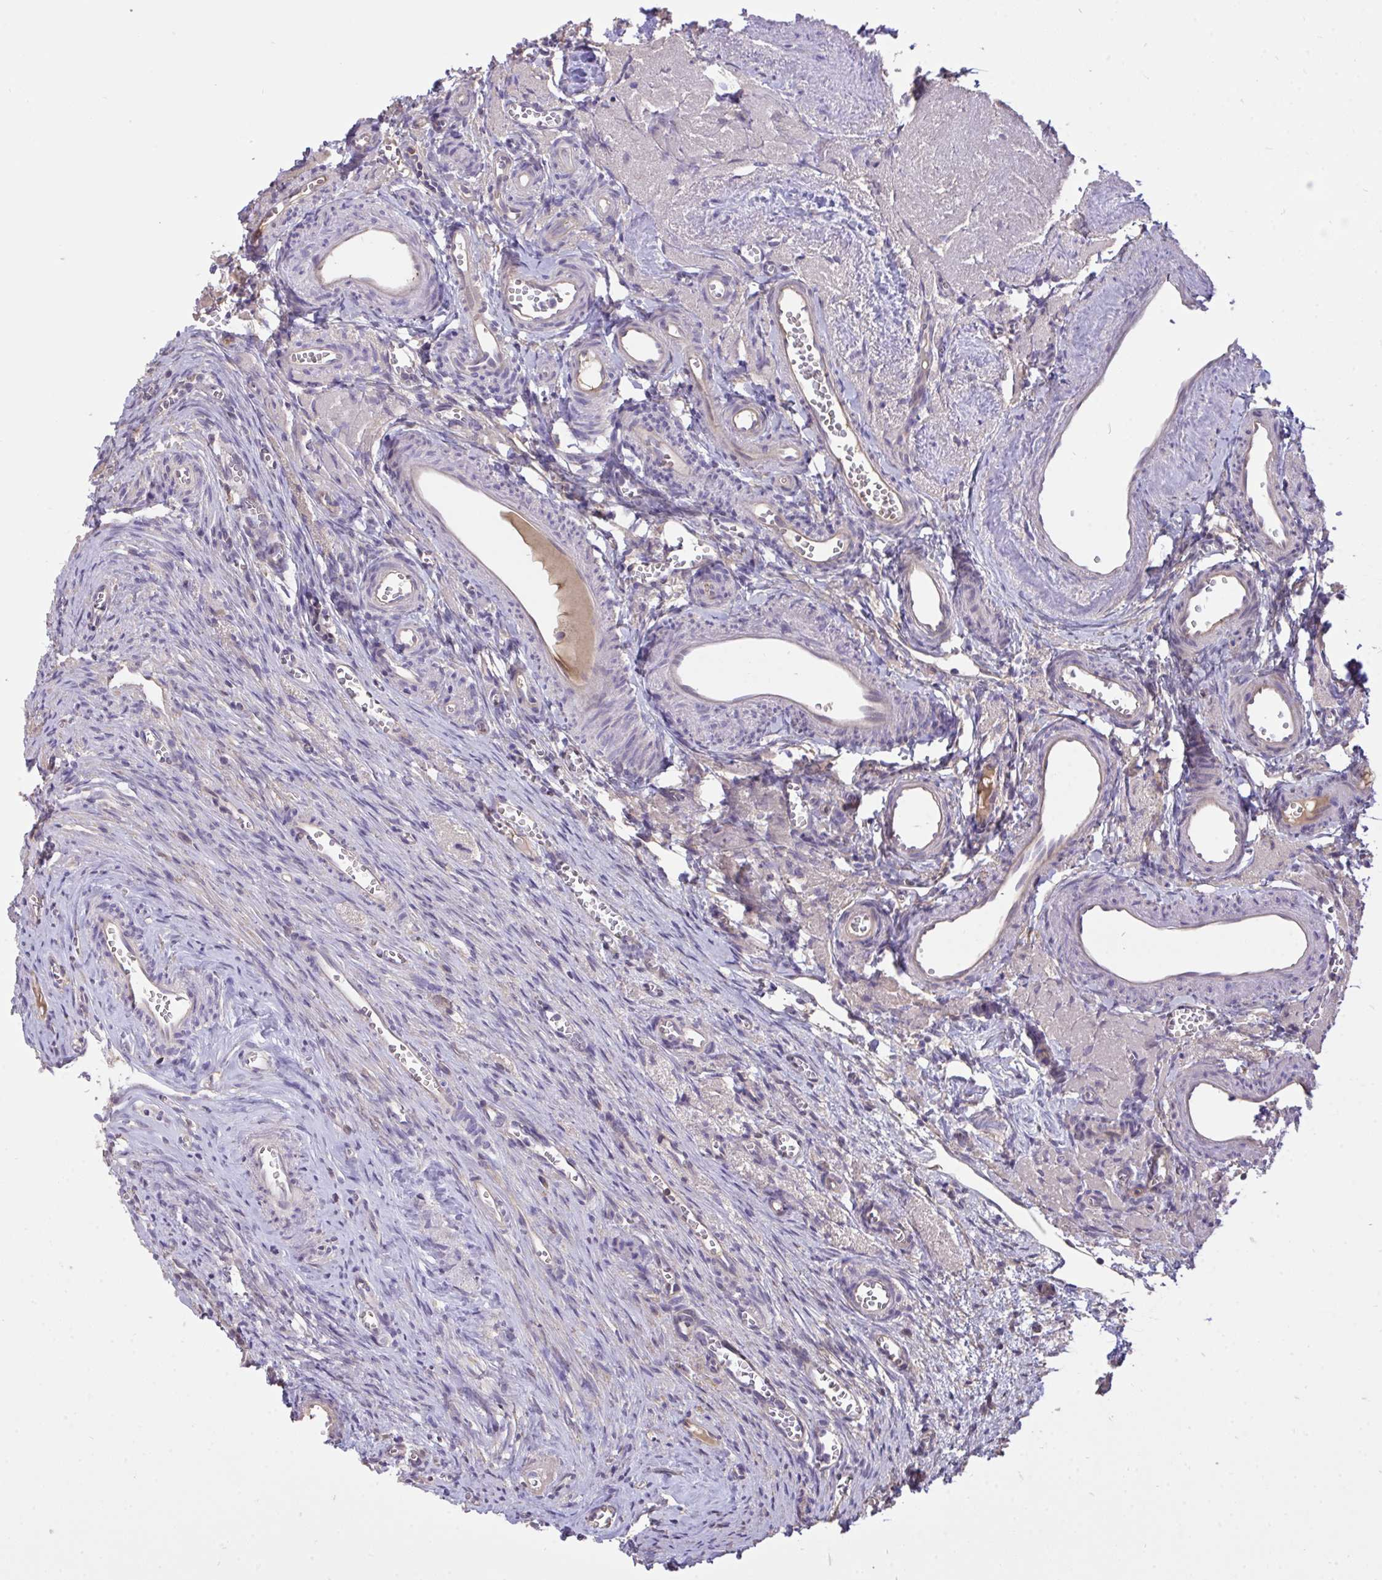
{"staining": {"intensity": "negative", "quantity": "none", "location": "none"}, "tissue": "ovary", "cell_type": "Follicle cells", "image_type": "normal", "snomed": [{"axis": "morphology", "description": "Normal tissue, NOS"}, {"axis": "topography", "description": "Ovary"}], "caption": "An IHC micrograph of benign ovary is shown. There is no staining in follicle cells of ovary. (Brightfield microscopy of DAB (3,3'-diaminobenzidine) IHC at high magnification).", "gene": "C19orf54", "patient": {"sex": "female", "age": 41}}